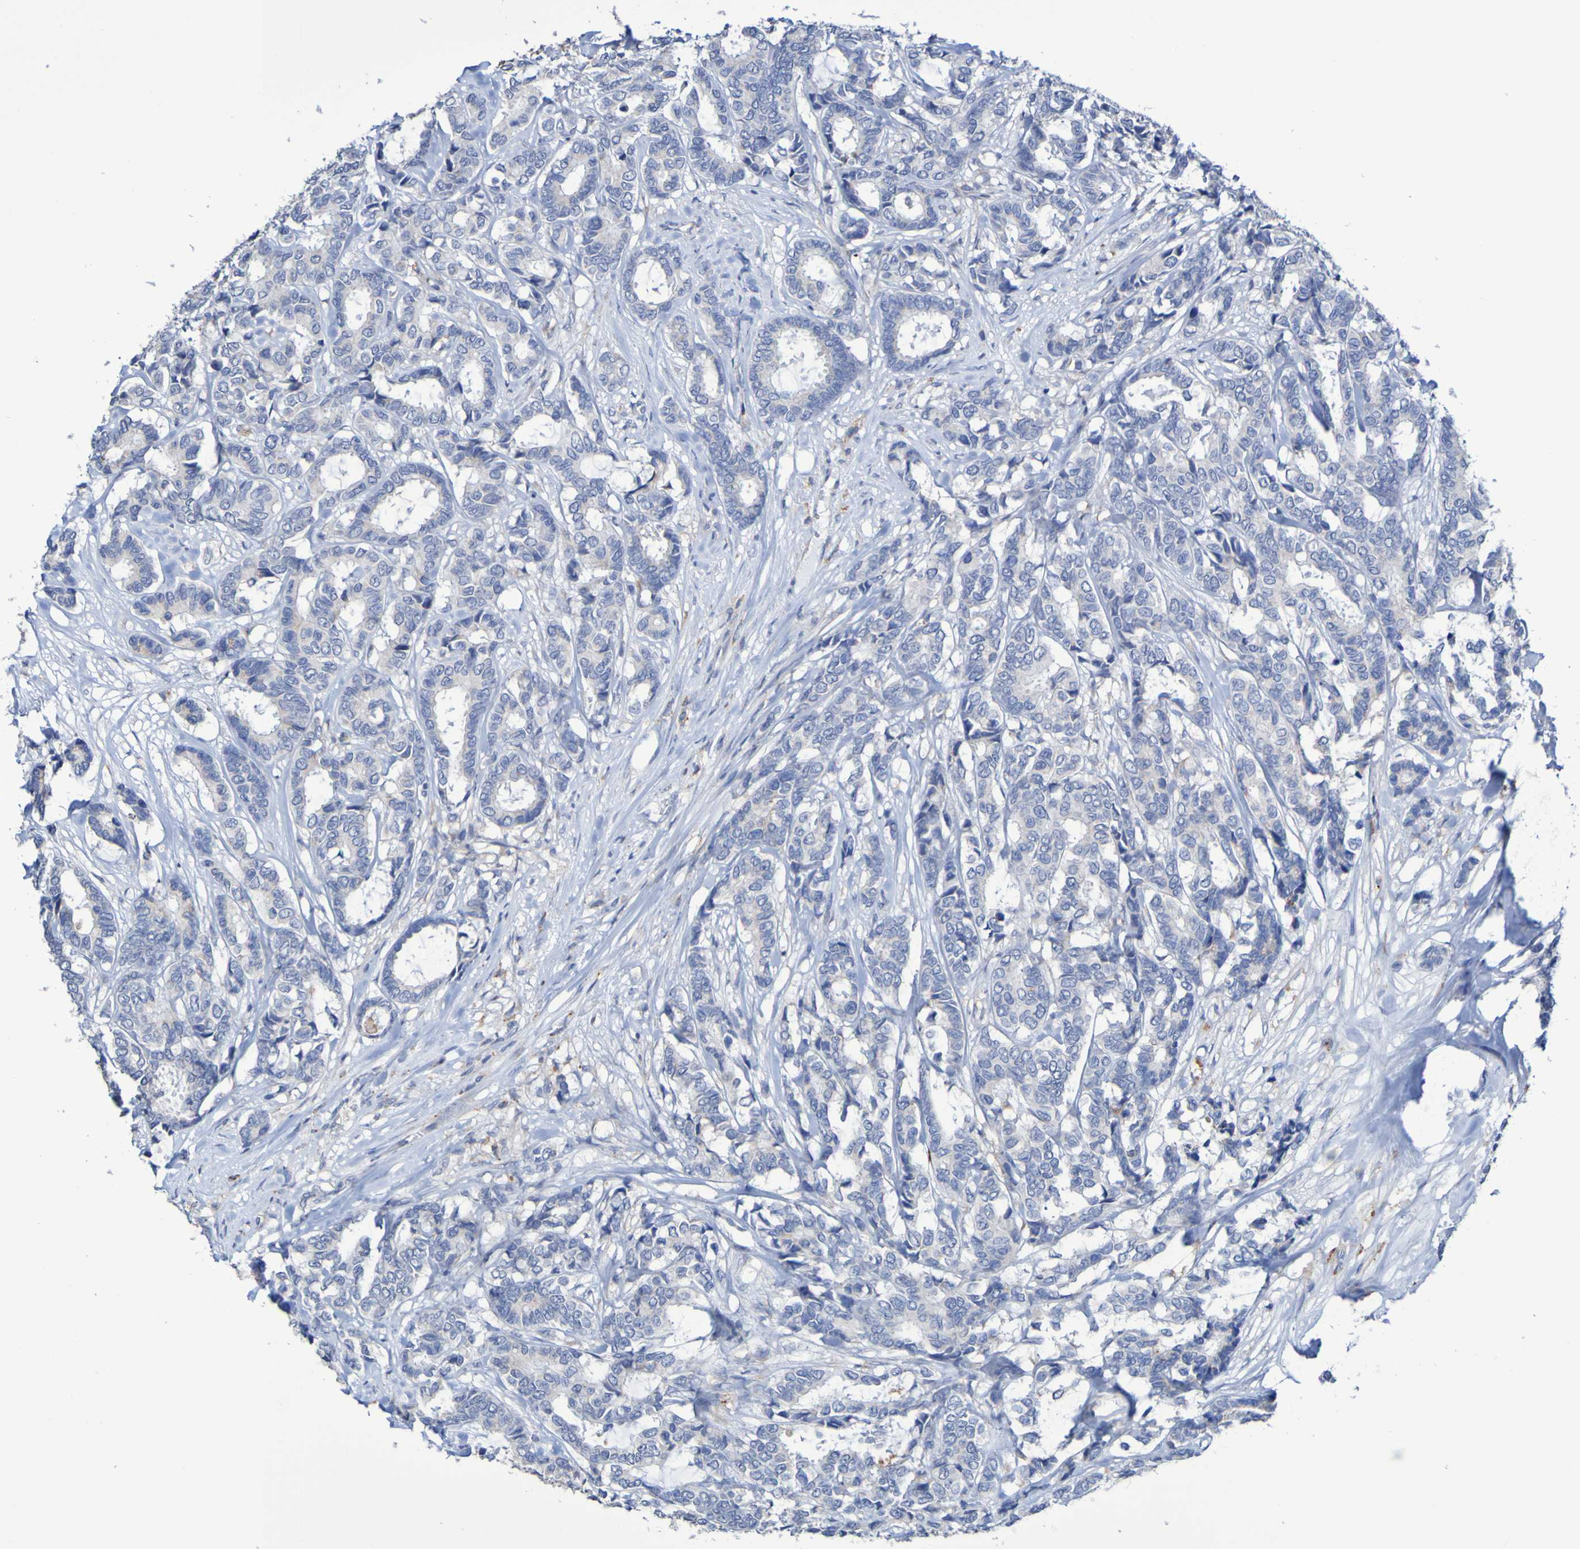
{"staining": {"intensity": "negative", "quantity": "none", "location": "none"}, "tissue": "breast cancer", "cell_type": "Tumor cells", "image_type": "cancer", "snomed": [{"axis": "morphology", "description": "Duct carcinoma"}, {"axis": "topography", "description": "Breast"}], "caption": "Tumor cells show no significant protein staining in breast invasive ductal carcinoma. Nuclei are stained in blue.", "gene": "SLC3A2", "patient": {"sex": "female", "age": 87}}